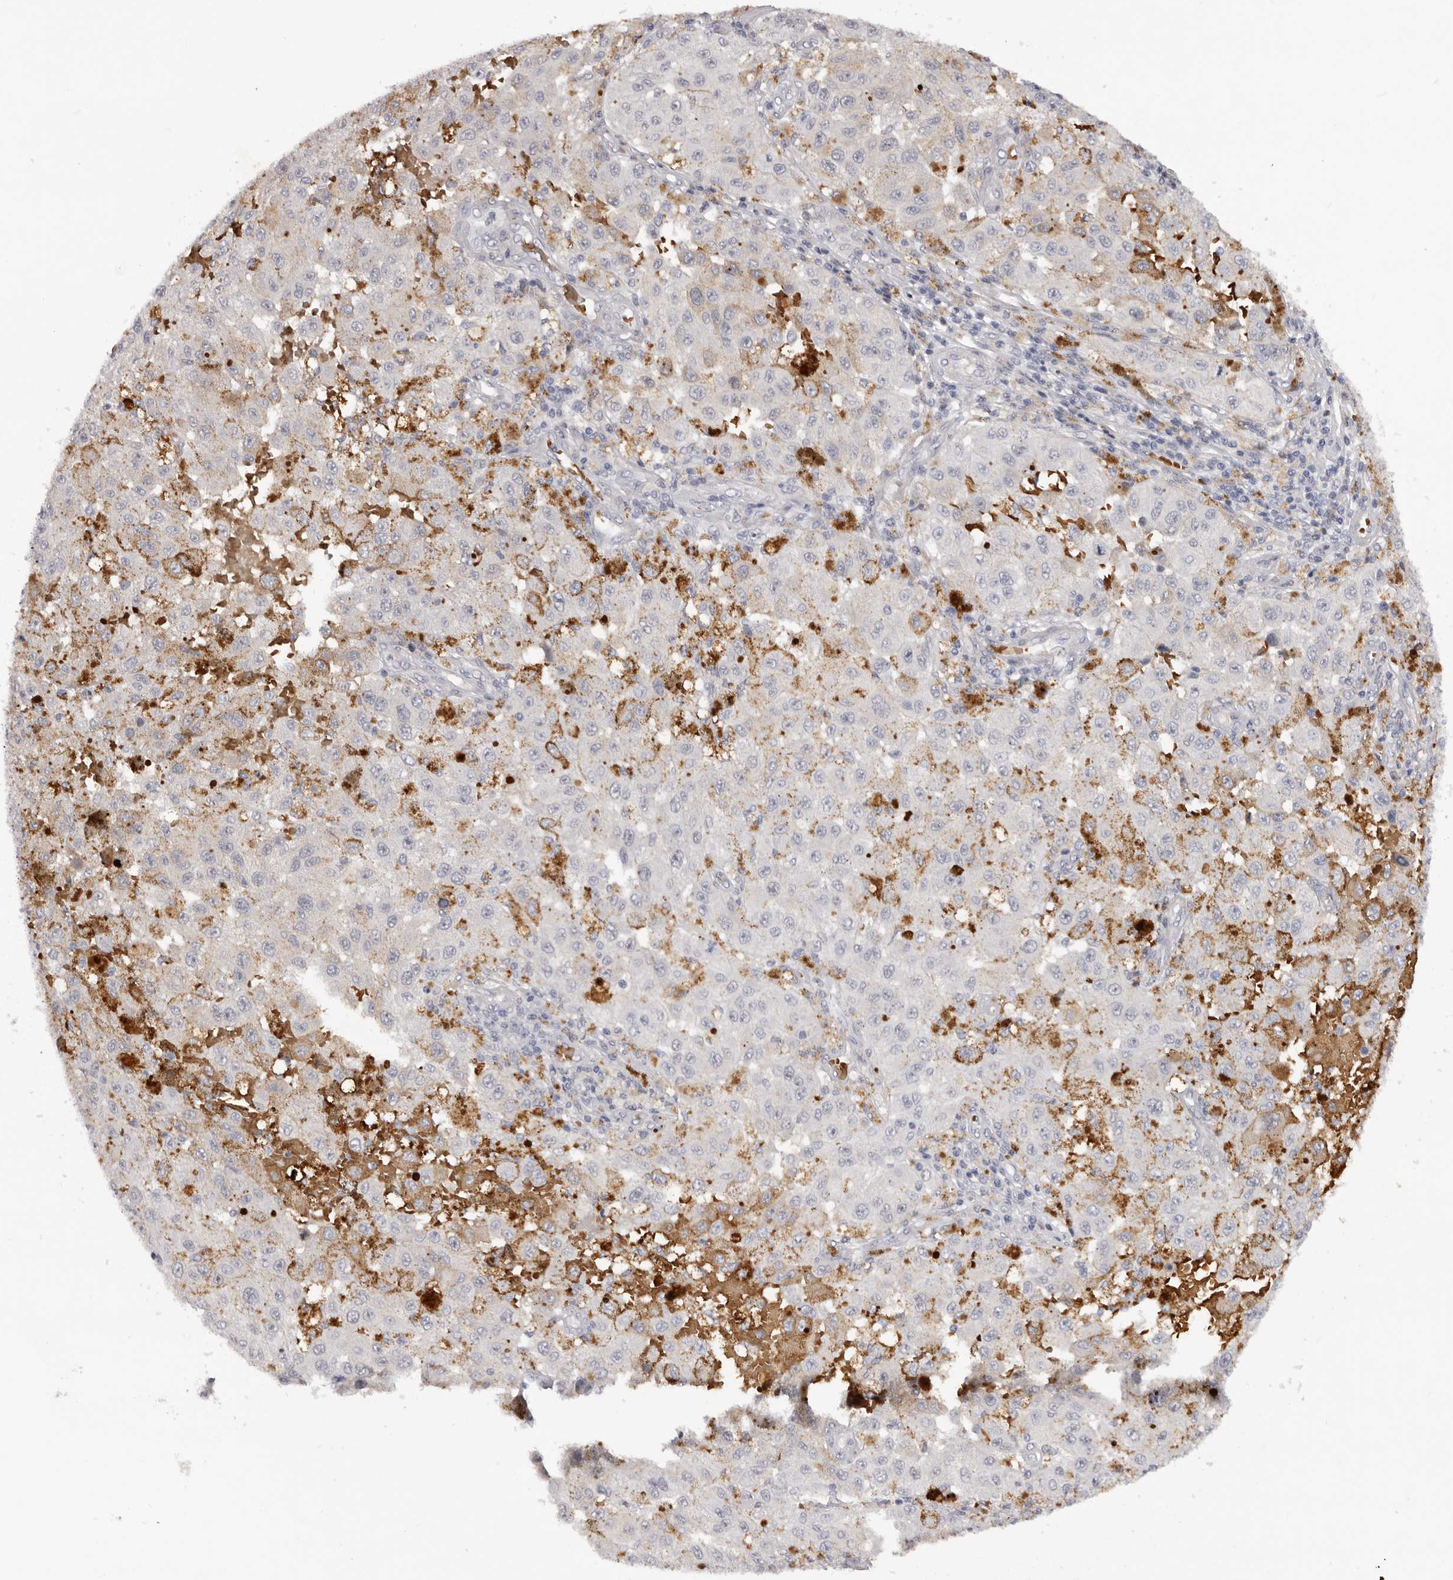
{"staining": {"intensity": "moderate", "quantity": "<25%", "location": "cytoplasmic/membranous"}, "tissue": "melanoma", "cell_type": "Tumor cells", "image_type": "cancer", "snomed": [{"axis": "morphology", "description": "Malignant melanoma, NOS"}, {"axis": "topography", "description": "Skin"}], "caption": "Protein staining of melanoma tissue exhibits moderate cytoplasmic/membranous expression in about <25% of tumor cells. The staining was performed using DAB (3,3'-diaminobenzidine), with brown indicating positive protein expression. Nuclei are stained blue with hematoxylin.", "gene": "TNR", "patient": {"sex": "female", "age": 64}}